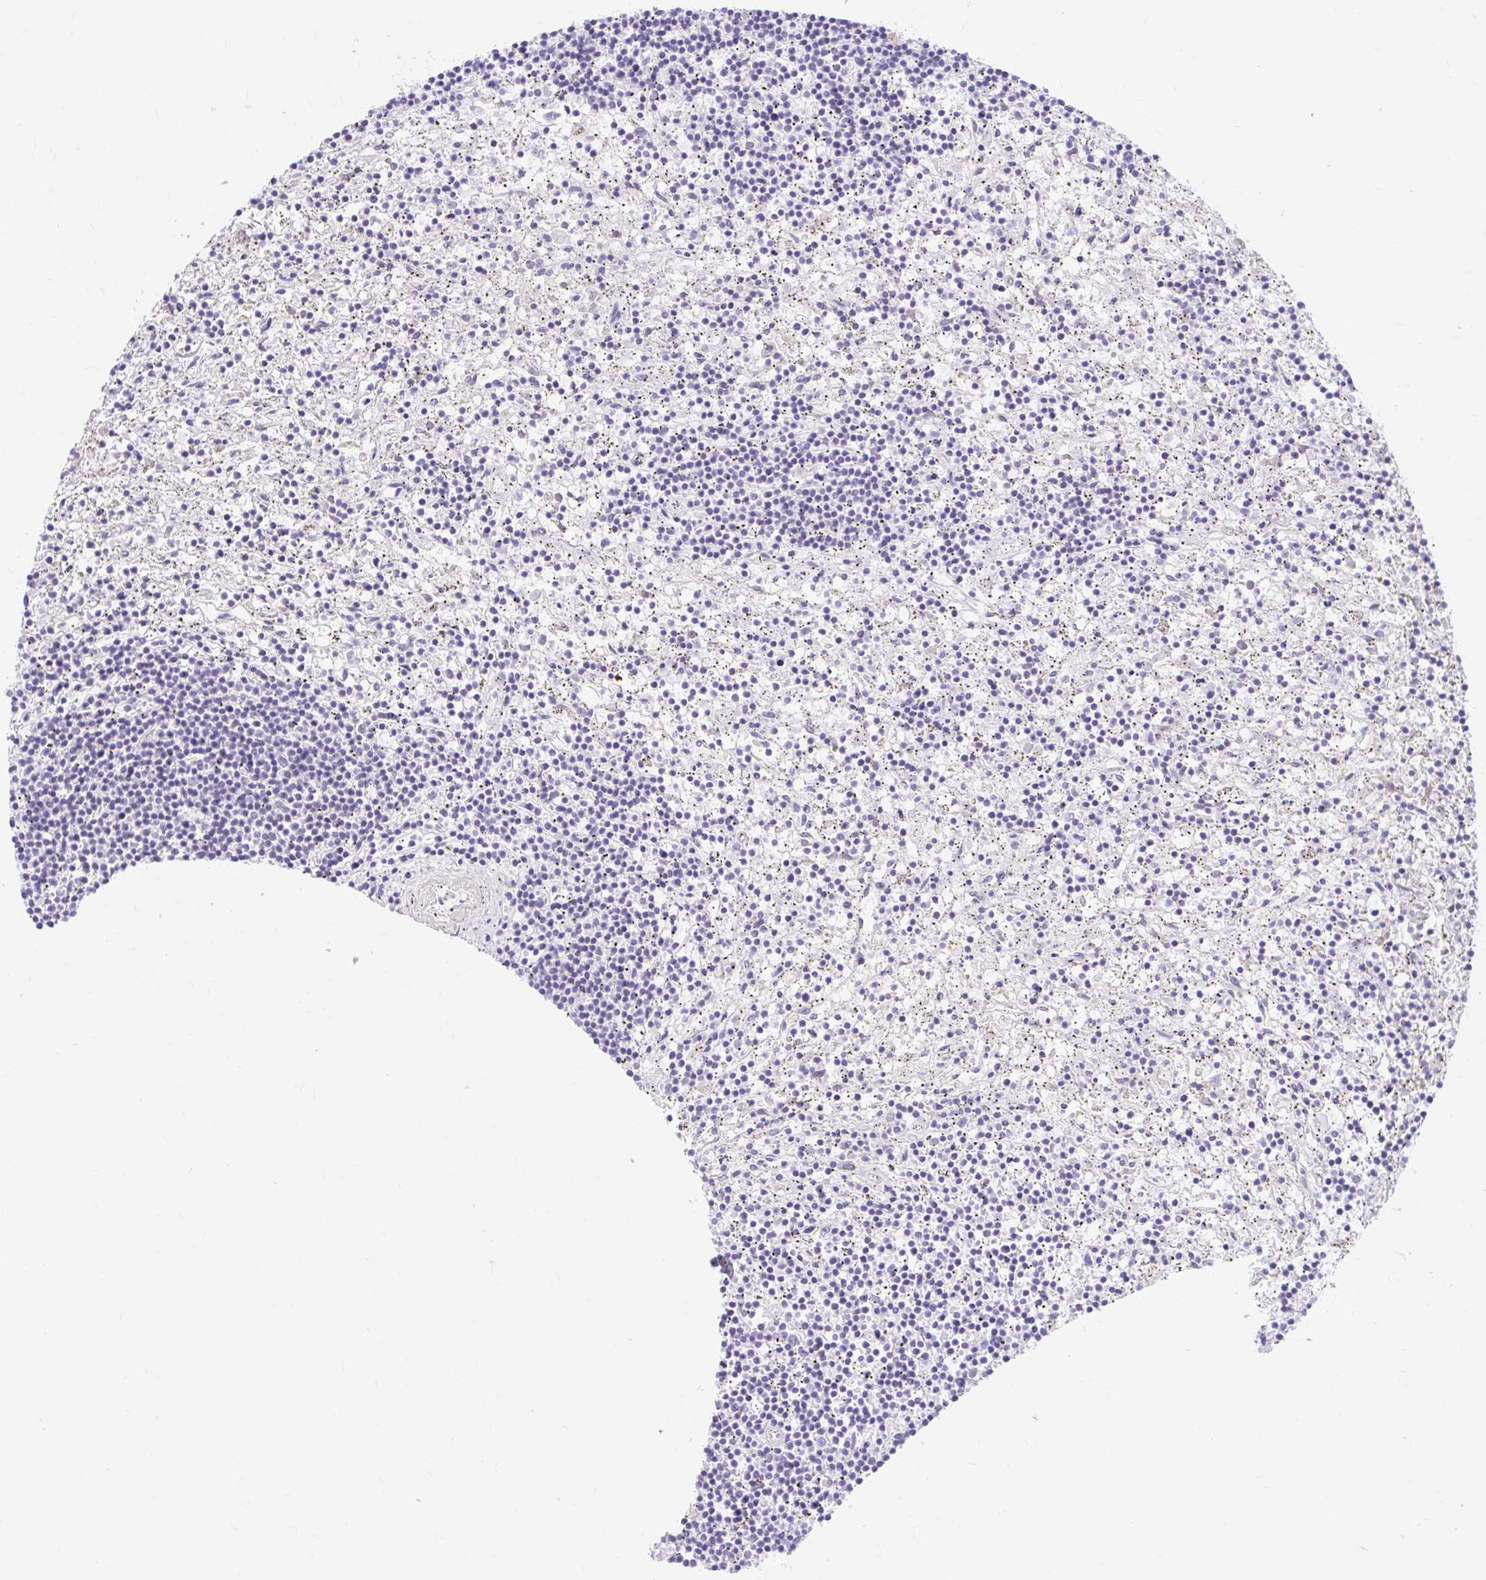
{"staining": {"intensity": "negative", "quantity": "none", "location": "none"}, "tissue": "lymphoma", "cell_type": "Tumor cells", "image_type": "cancer", "snomed": [{"axis": "morphology", "description": "Malignant lymphoma, non-Hodgkin's type, Low grade"}, {"axis": "topography", "description": "Spleen"}], "caption": "DAB (3,3'-diaminobenzidine) immunohistochemical staining of lymphoma reveals no significant staining in tumor cells.", "gene": "ITPK1", "patient": {"sex": "male", "age": 76}}